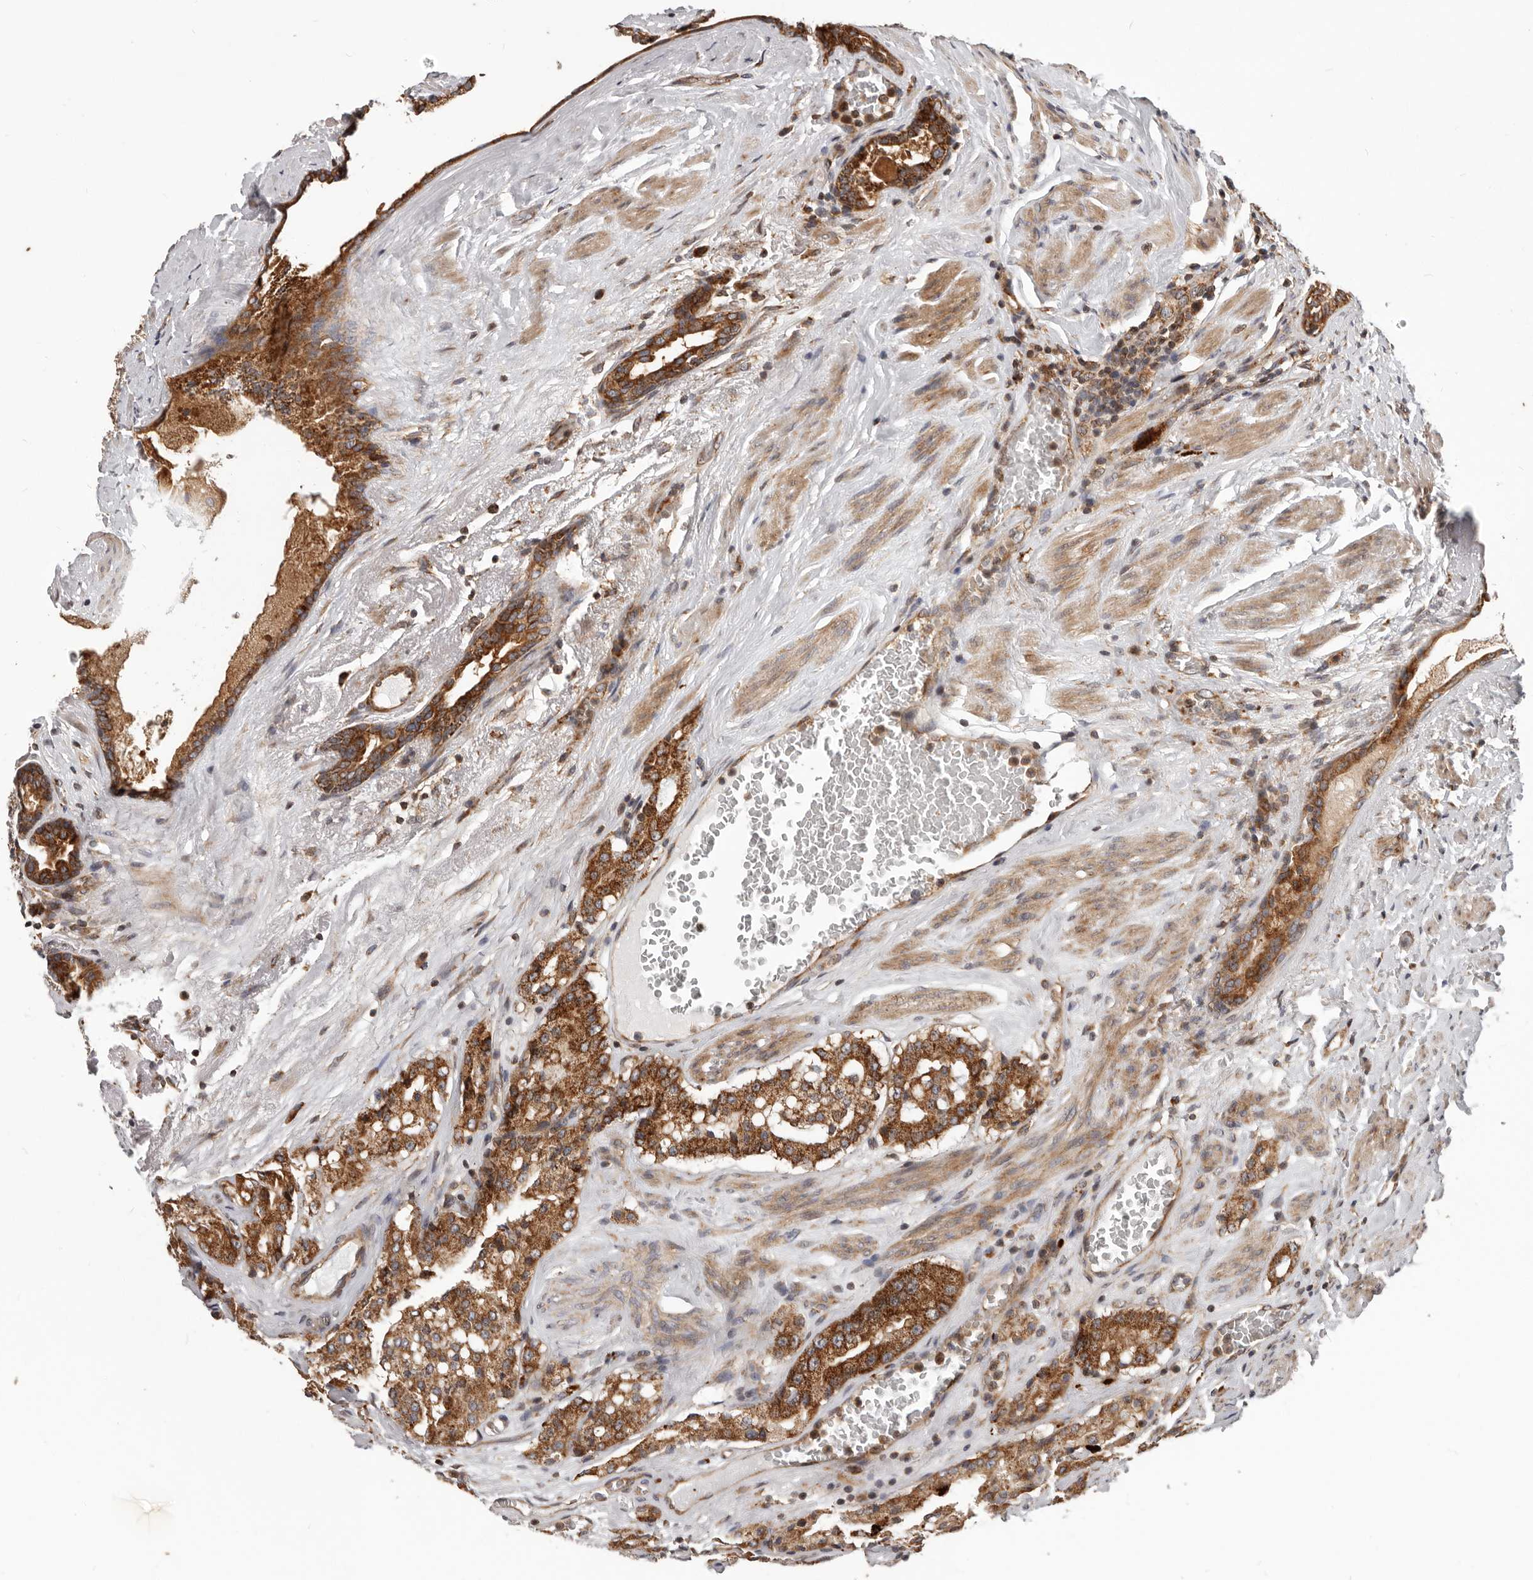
{"staining": {"intensity": "strong", "quantity": ">75%", "location": "cytoplasmic/membranous"}, "tissue": "prostate cancer", "cell_type": "Tumor cells", "image_type": "cancer", "snomed": [{"axis": "morphology", "description": "Adenocarcinoma, Medium grade"}, {"axis": "topography", "description": "Prostate"}], "caption": "Protein analysis of prostate medium-grade adenocarcinoma tissue displays strong cytoplasmic/membranous staining in about >75% of tumor cells.", "gene": "MRPS10", "patient": {"sex": "male", "age": 72}}